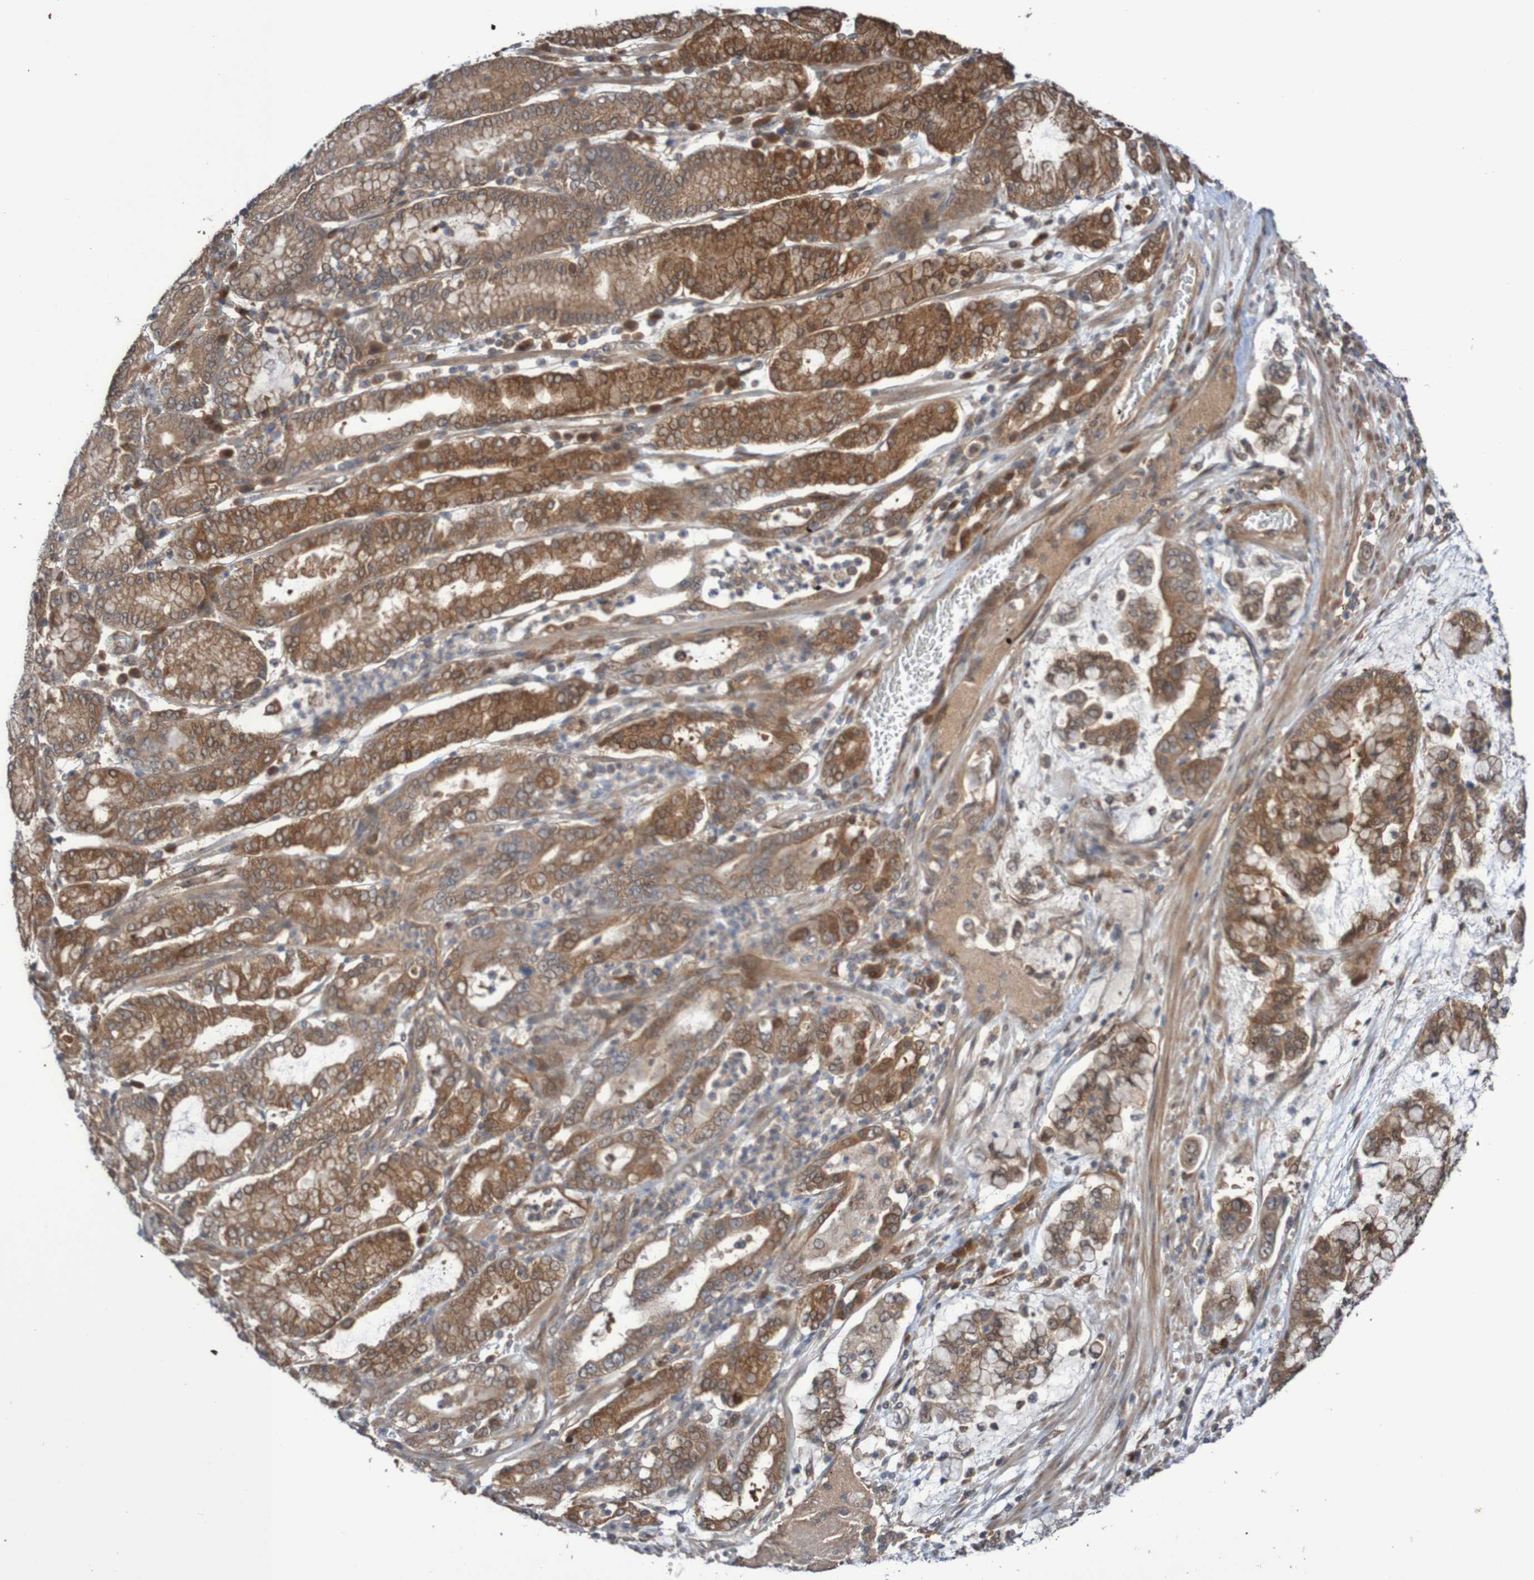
{"staining": {"intensity": "moderate", "quantity": ">75%", "location": "cytoplasmic/membranous"}, "tissue": "stomach cancer", "cell_type": "Tumor cells", "image_type": "cancer", "snomed": [{"axis": "morphology", "description": "Normal tissue, NOS"}, {"axis": "morphology", "description": "Adenocarcinoma, NOS"}, {"axis": "topography", "description": "Stomach, upper"}, {"axis": "topography", "description": "Stomach"}], "caption": "High-power microscopy captured an immunohistochemistry photomicrograph of stomach cancer, revealing moderate cytoplasmic/membranous staining in about >75% of tumor cells. The staining is performed using DAB (3,3'-diaminobenzidine) brown chromogen to label protein expression. The nuclei are counter-stained blue using hematoxylin.", "gene": "PHPT1", "patient": {"sex": "male", "age": 76}}